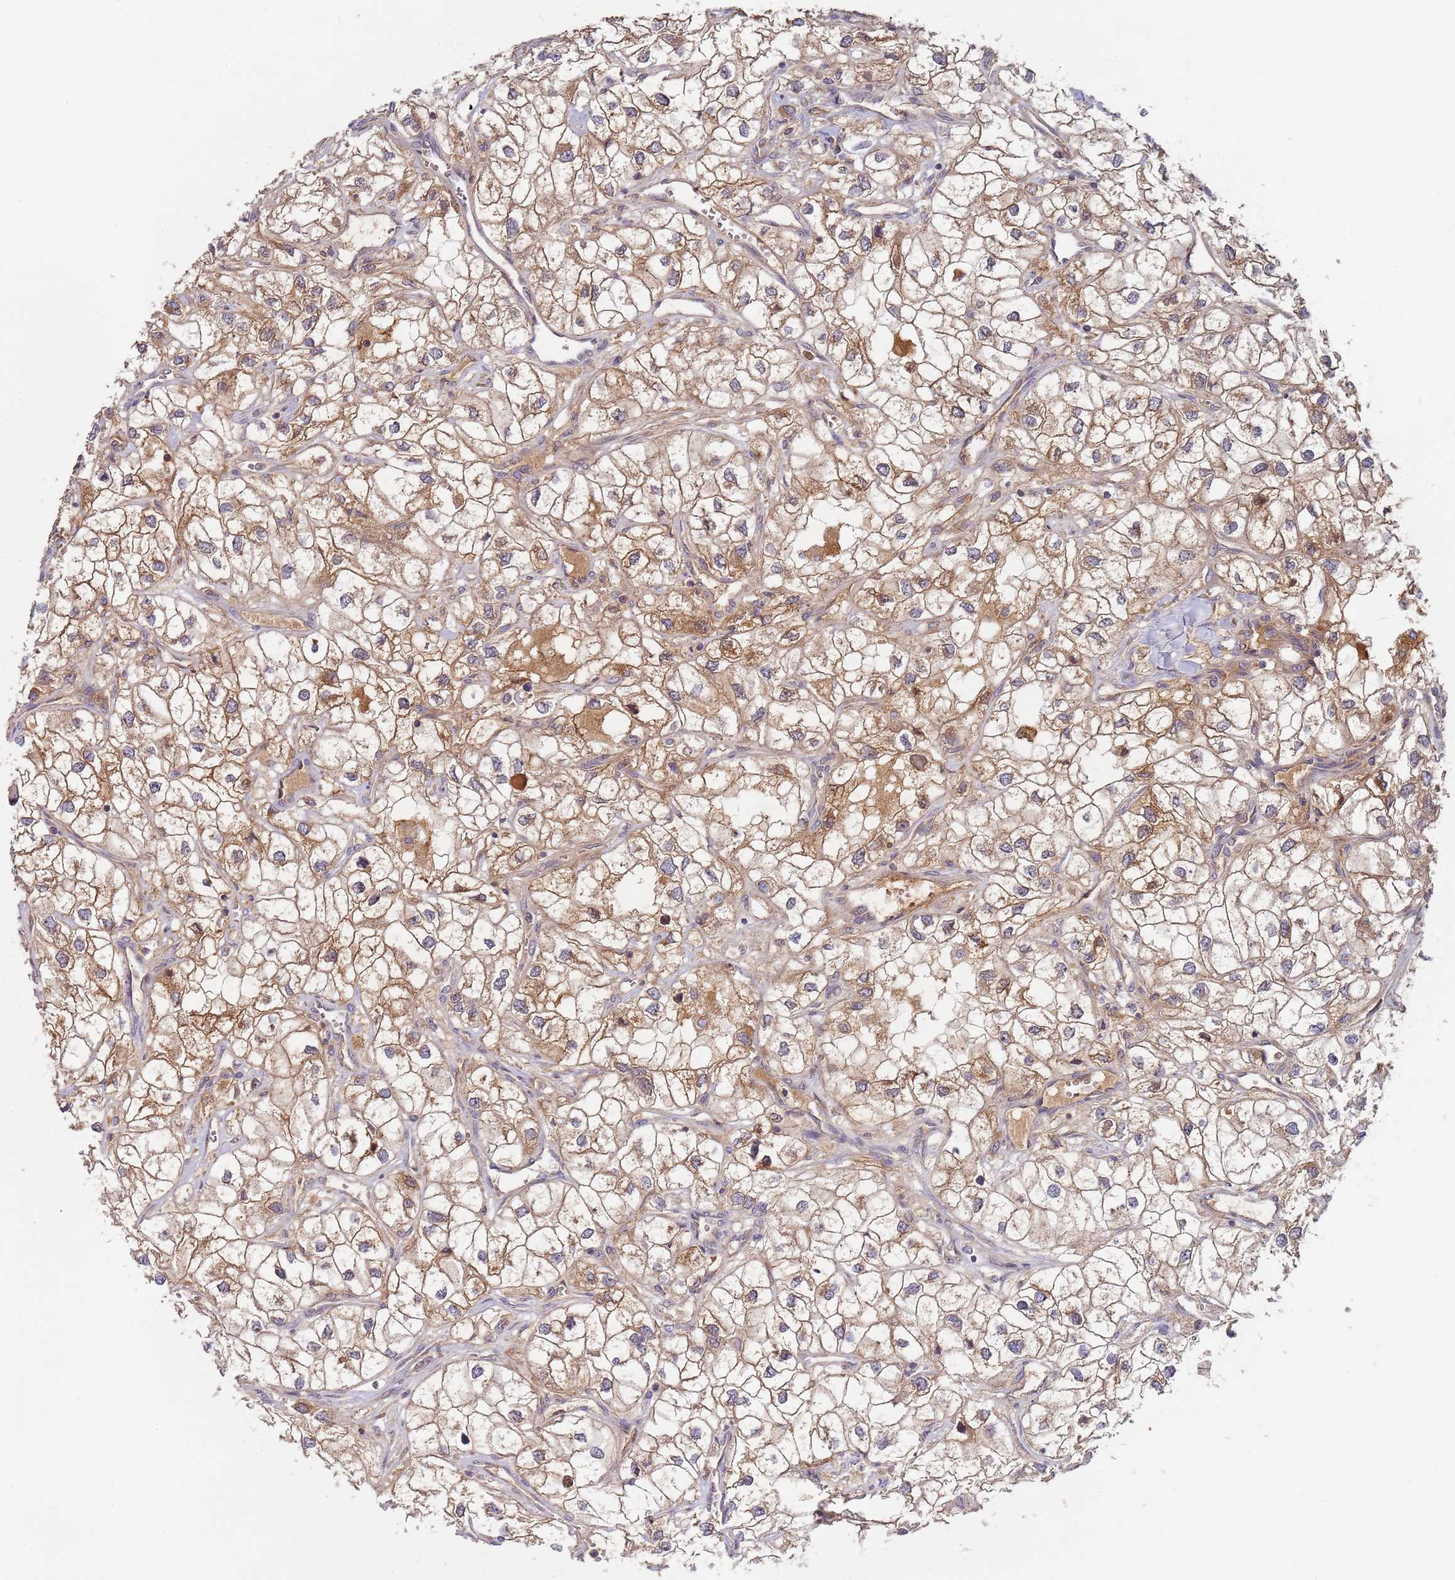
{"staining": {"intensity": "moderate", "quantity": ">75%", "location": "cytoplasmic/membranous"}, "tissue": "renal cancer", "cell_type": "Tumor cells", "image_type": "cancer", "snomed": [{"axis": "morphology", "description": "Adenocarcinoma, NOS"}, {"axis": "topography", "description": "Kidney"}], "caption": "A medium amount of moderate cytoplasmic/membranous expression is present in approximately >75% of tumor cells in renal cancer tissue.", "gene": "OR5A2", "patient": {"sex": "male", "age": 59}}